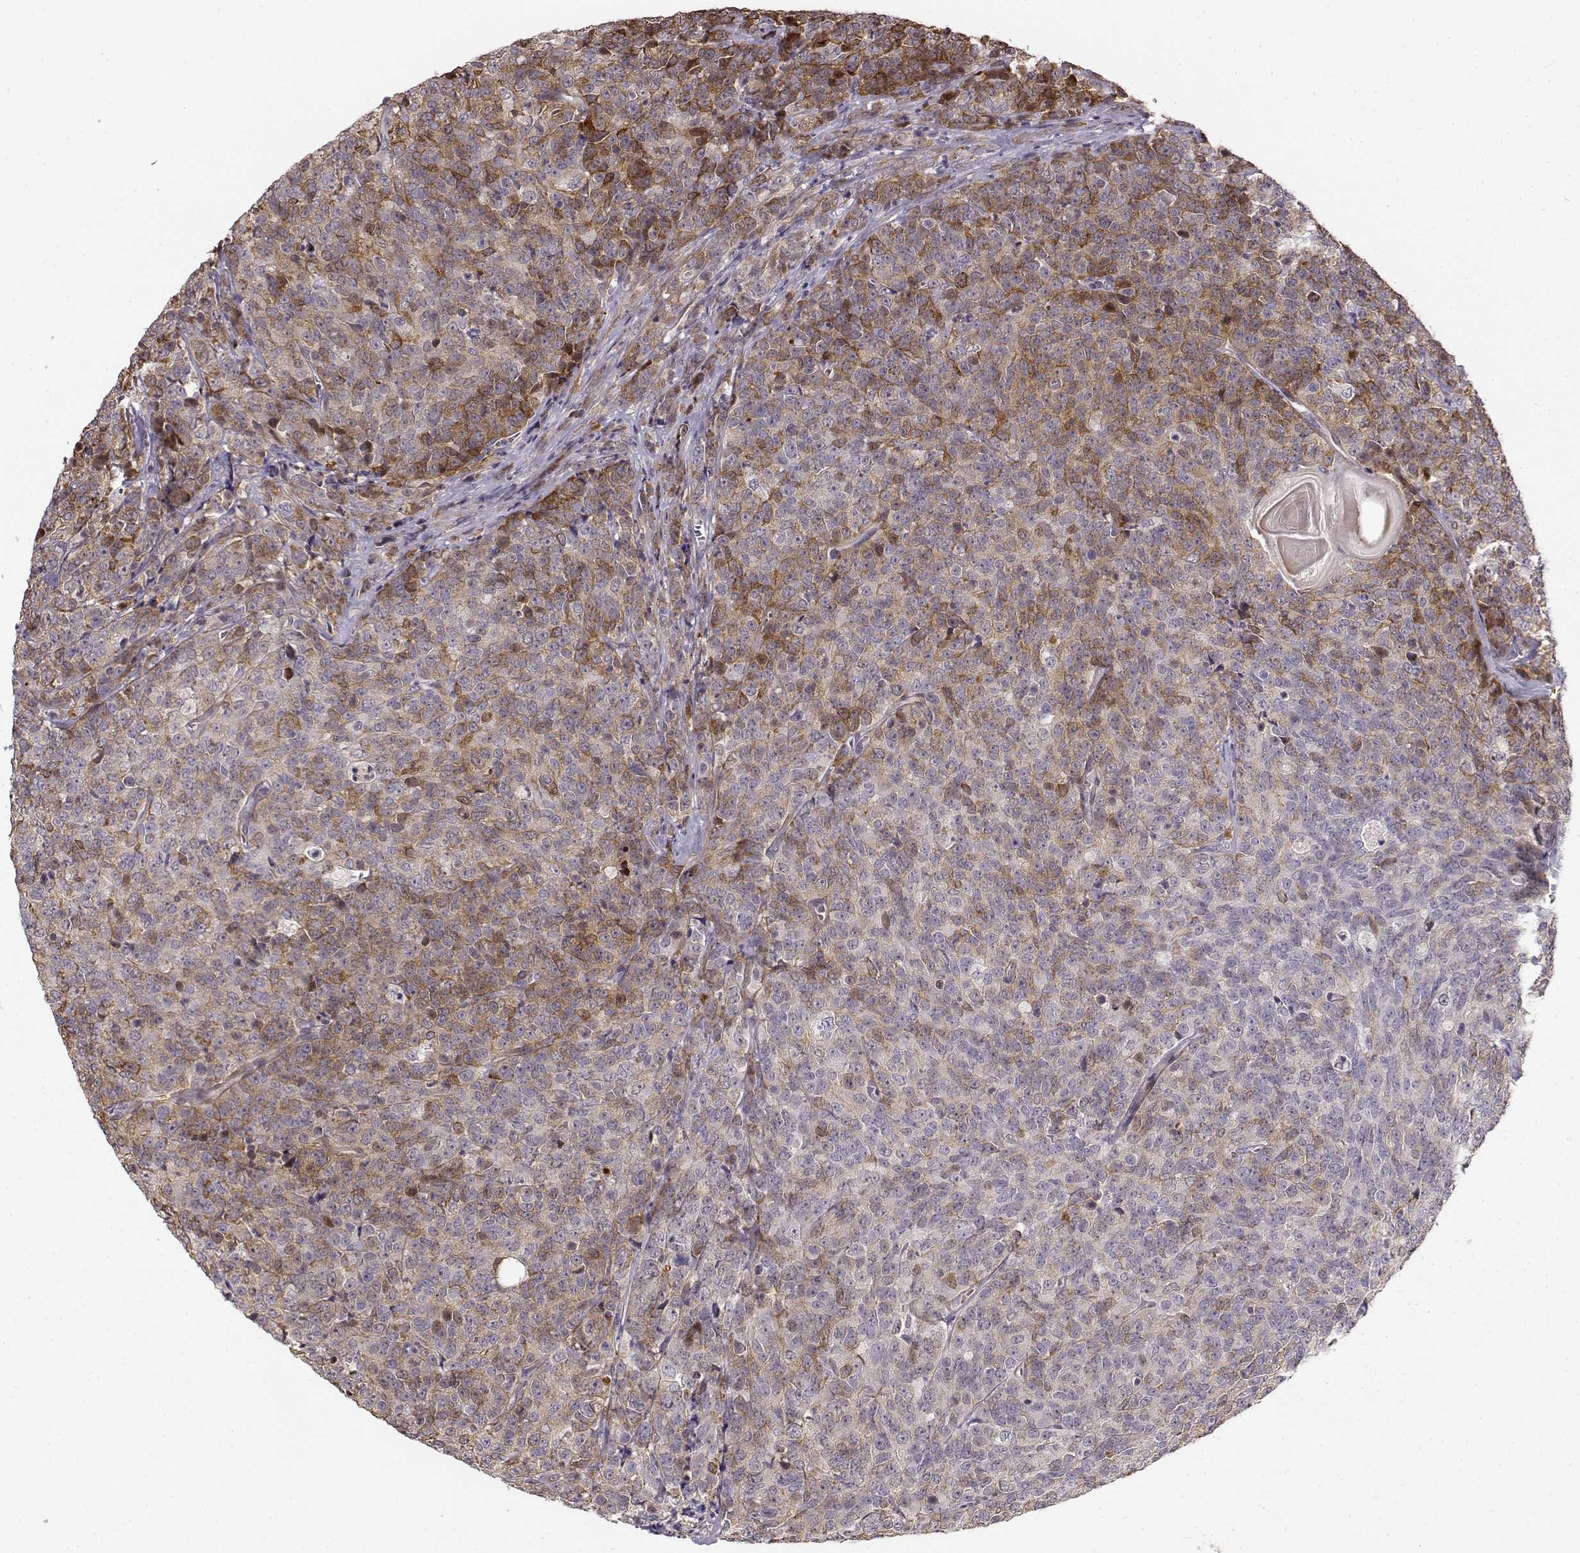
{"staining": {"intensity": "moderate", "quantity": "<25%", "location": "cytoplasmic/membranous"}, "tissue": "prostate cancer", "cell_type": "Tumor cells", "image_type": "cancer", "snomed": [{"axis": "morphology", "description": "Adenocarcinoma, NOS"}, {"axis": "topography", "description": "Prostate"}], "caption": "This is an image of immunohistochemistry staining of prostate cancer (adenocarcinoma), which shows moderate staining in the cytoplasmic/membranous of tumor cells.", "gene": "RGS9BP", "patient": {"sex": "male", "age": 67}}